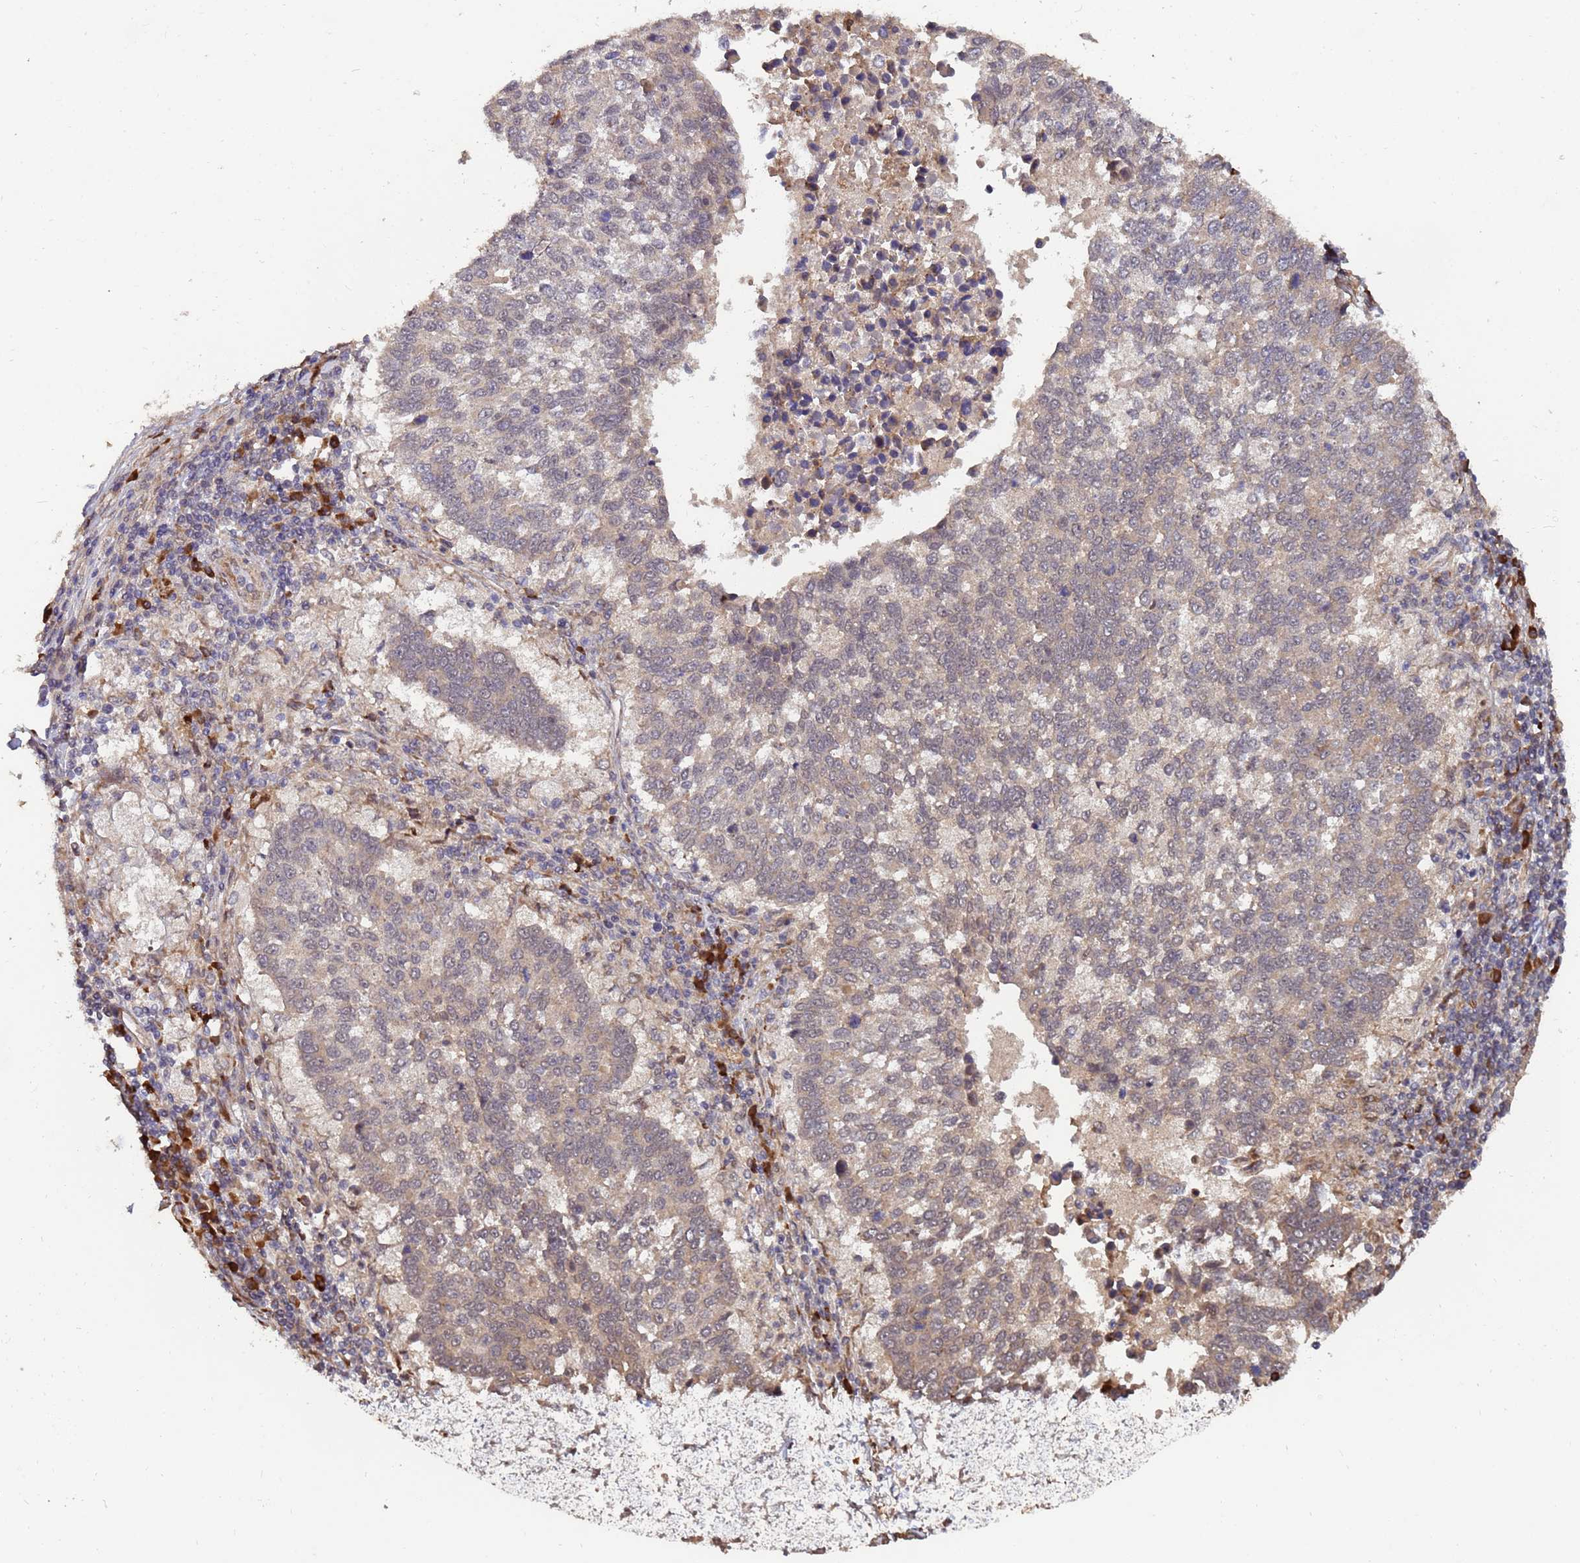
{"staining": {"intensity": "weak", "quantity": "<25%", "location": "cytoplasmic/membranous"}, "tissue": "lung cancer", "cell_type": "Tumor cells", "image_type": "cancer", "snomed": [{"axis": "morphology", "description": "Squamous cell carcinoma, NOS"}, {"axis": "topography", "description": "Lung"}], "caption": "Protein analysis of lung cancer (squamous cell carcinoma) shows no significant expression in tumor cells.", "gene": "ZNF619", "patient": {"sex": "male", "age": 73}}